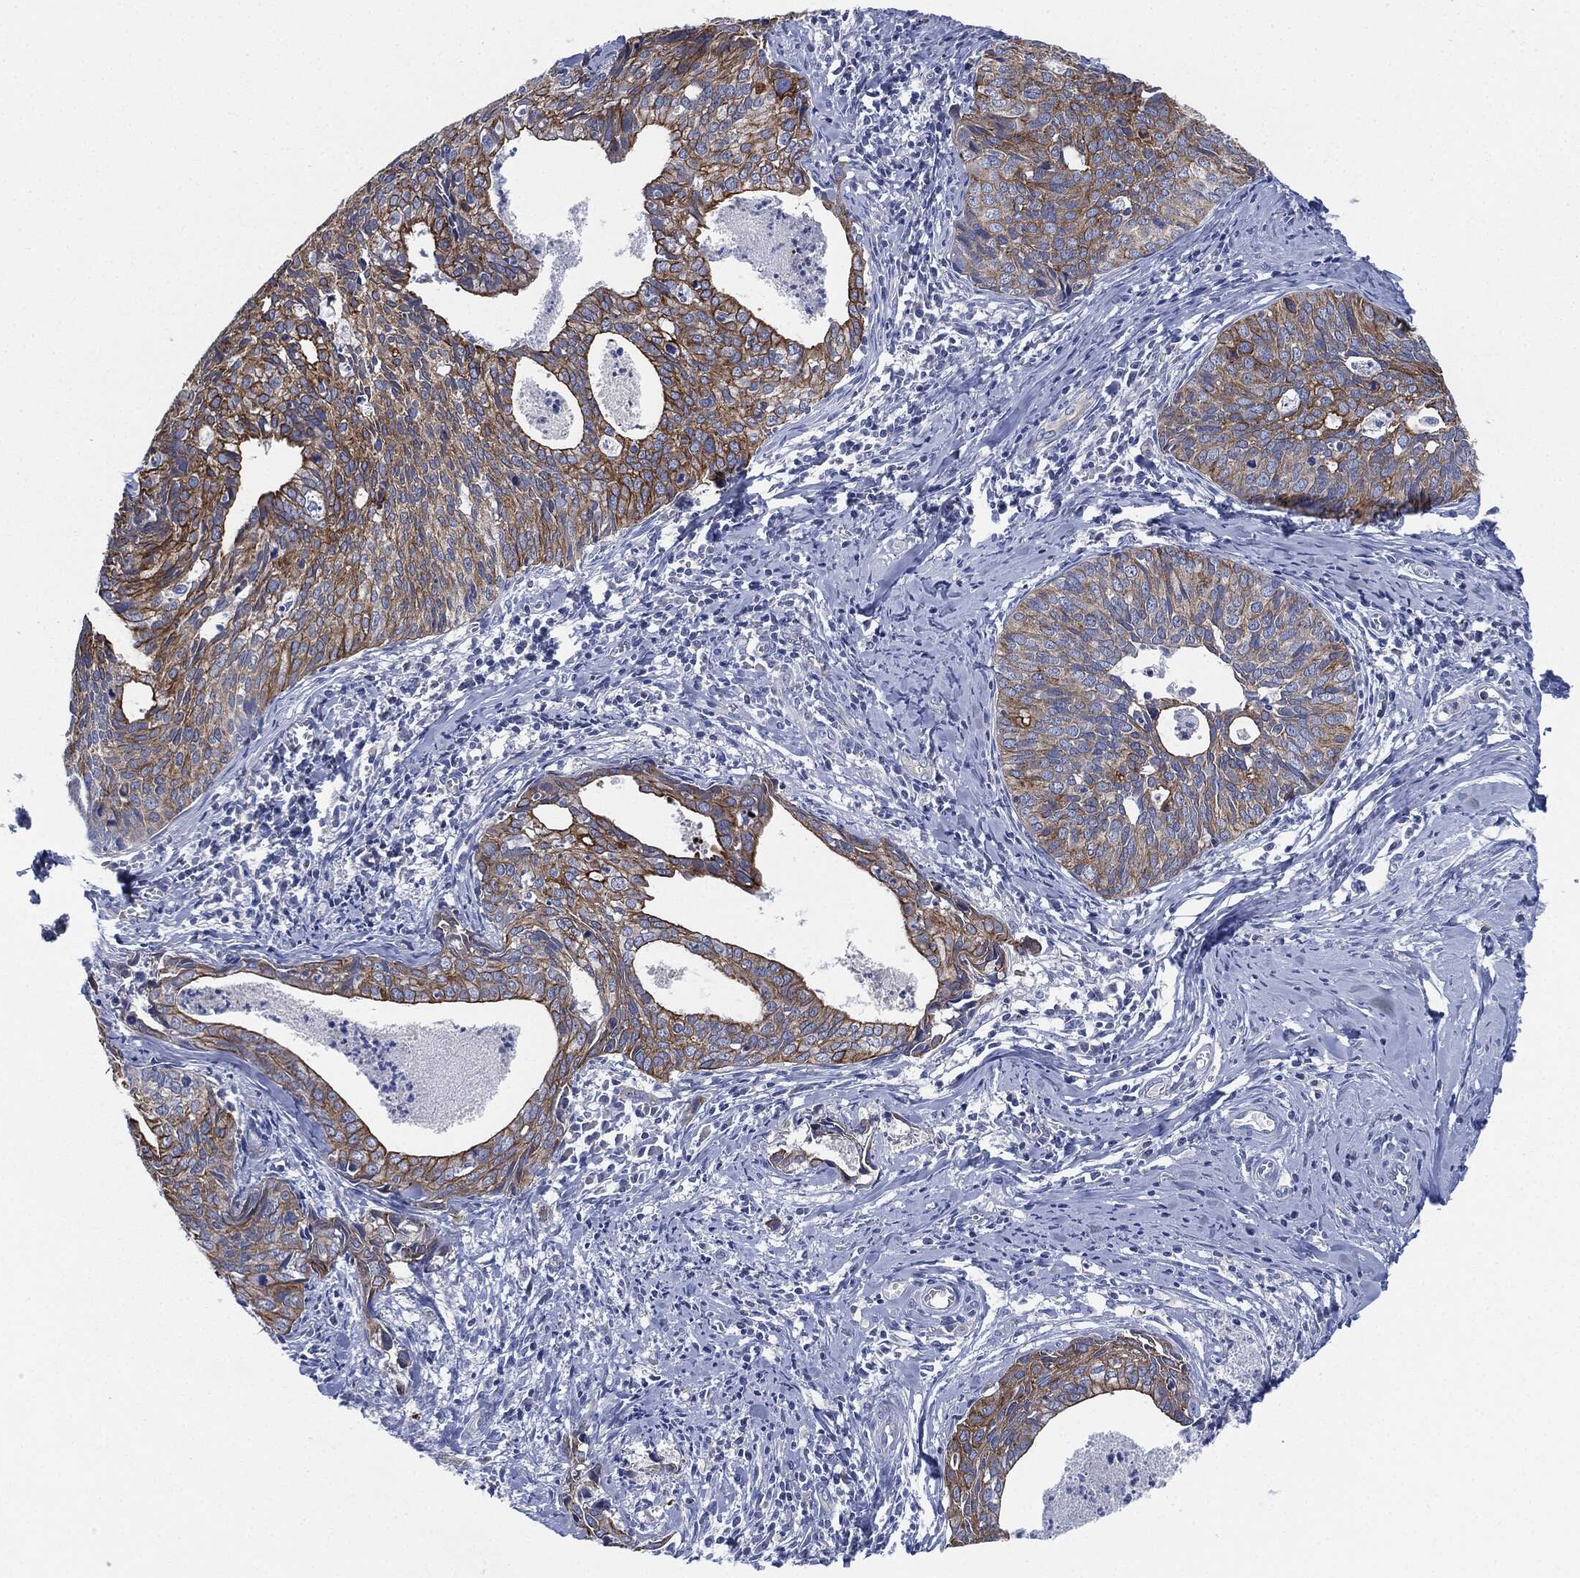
{"staining": {"intensity": "strong", "quantity": "25%-75%", "location": "cytoplasmic/membranous"}, "tissue": "cervical cancer", "cell_type": "Tumor cells", "image_type": "cancer", "snomed": [{"axis": "morphology", "description": "Squamous cell carcinoma, NOS"}, {"axis": "topography", "description": "Cervix"}], "caption": "A brown stain highlights strong cytoplasmic/membranous expression of a protein in human cervical squamous cell carcinoma tumor cells.", "gene": "SHROOM2", "patient": {"sex": "female", "age": 29}}